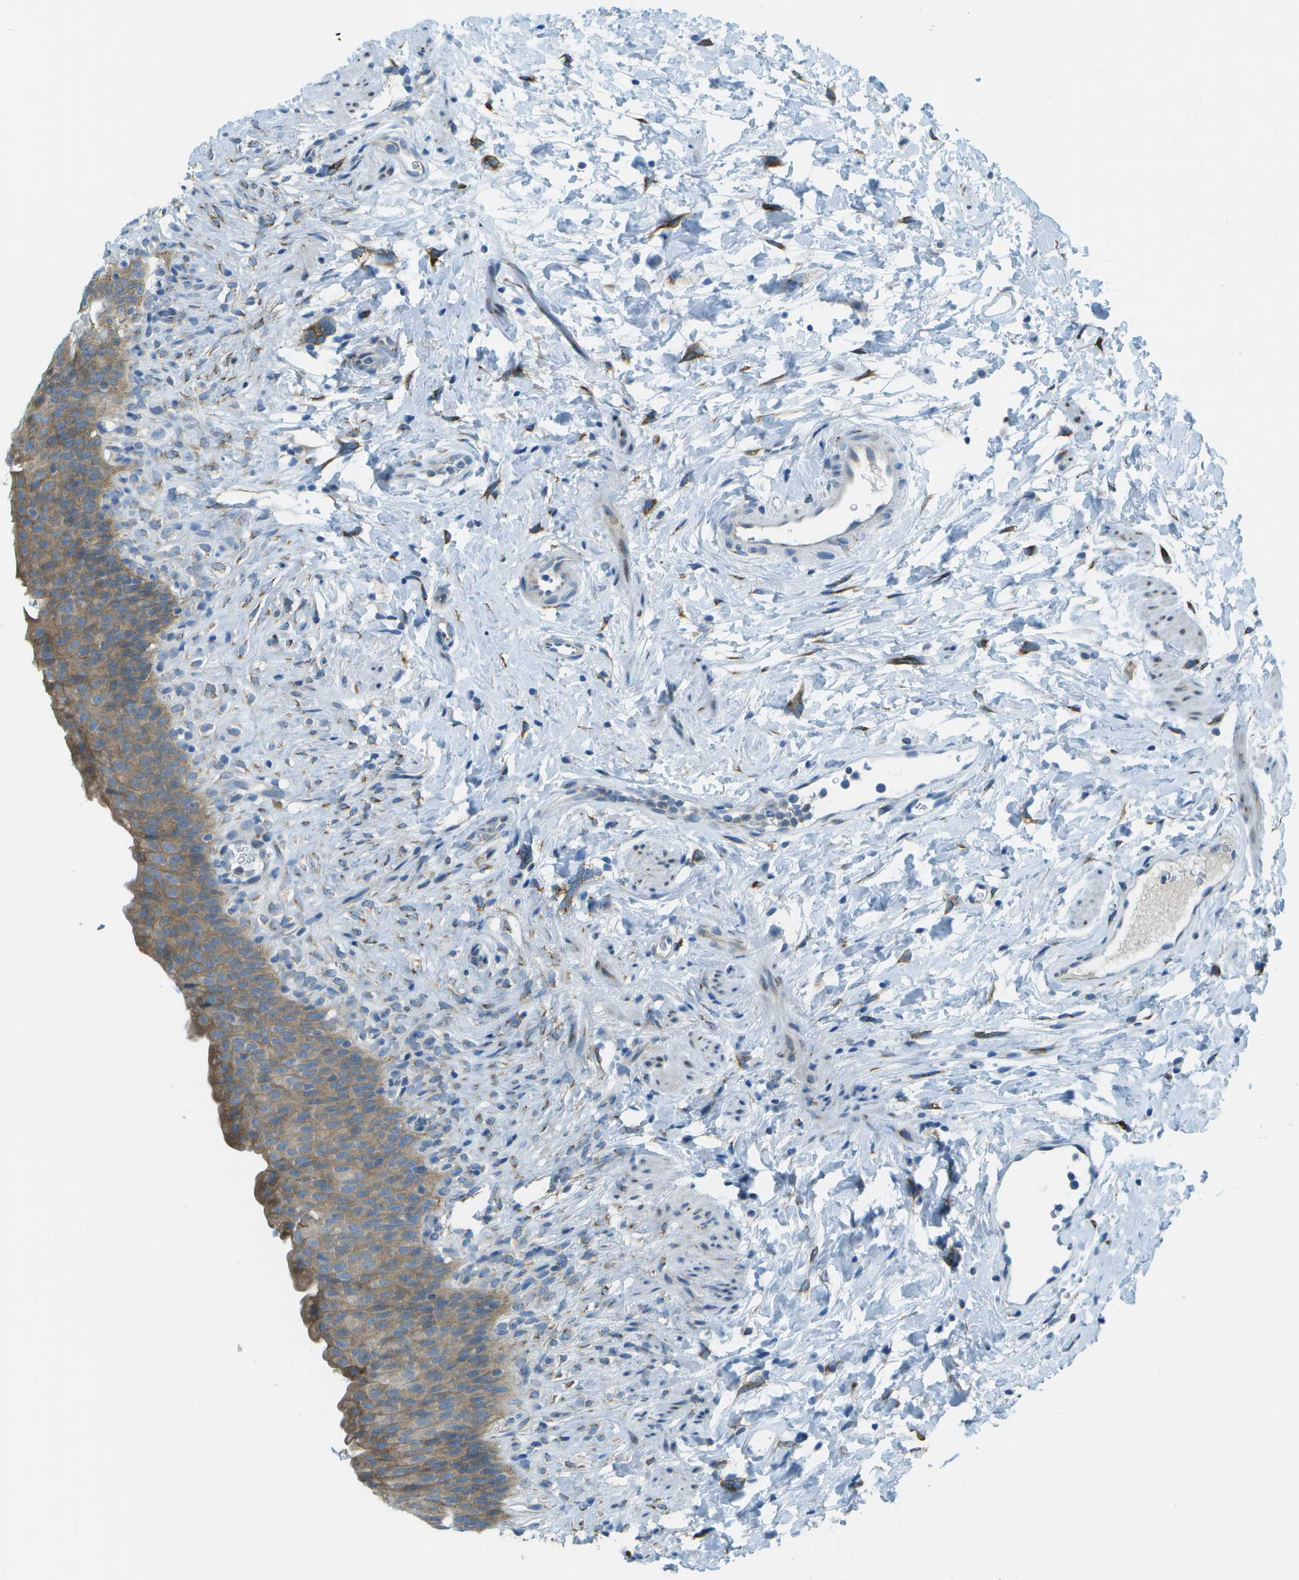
{"staining": {"intensity": "weak", "quantity": "25%-75%", "location": "cytoplasmic/membranous"}, "tissue": "urinary bladder", "cell_type": "Urothelial cells", "image_type": "normal", "snomed": [{"axis": "morphology", "description": "Normal tissue, NOS"}, {"axis": "topography", "description": "Urinary bladder"}], "caption": "A micrograph showing weak cytoplasmic/membranous positivity in about 25%-75% of urothelial cells in benign urinary bladder, as visualized by brown immunohistochemical staining.", "gene": "KCTD3", "patient": {"sex": "female", "age": 79}}